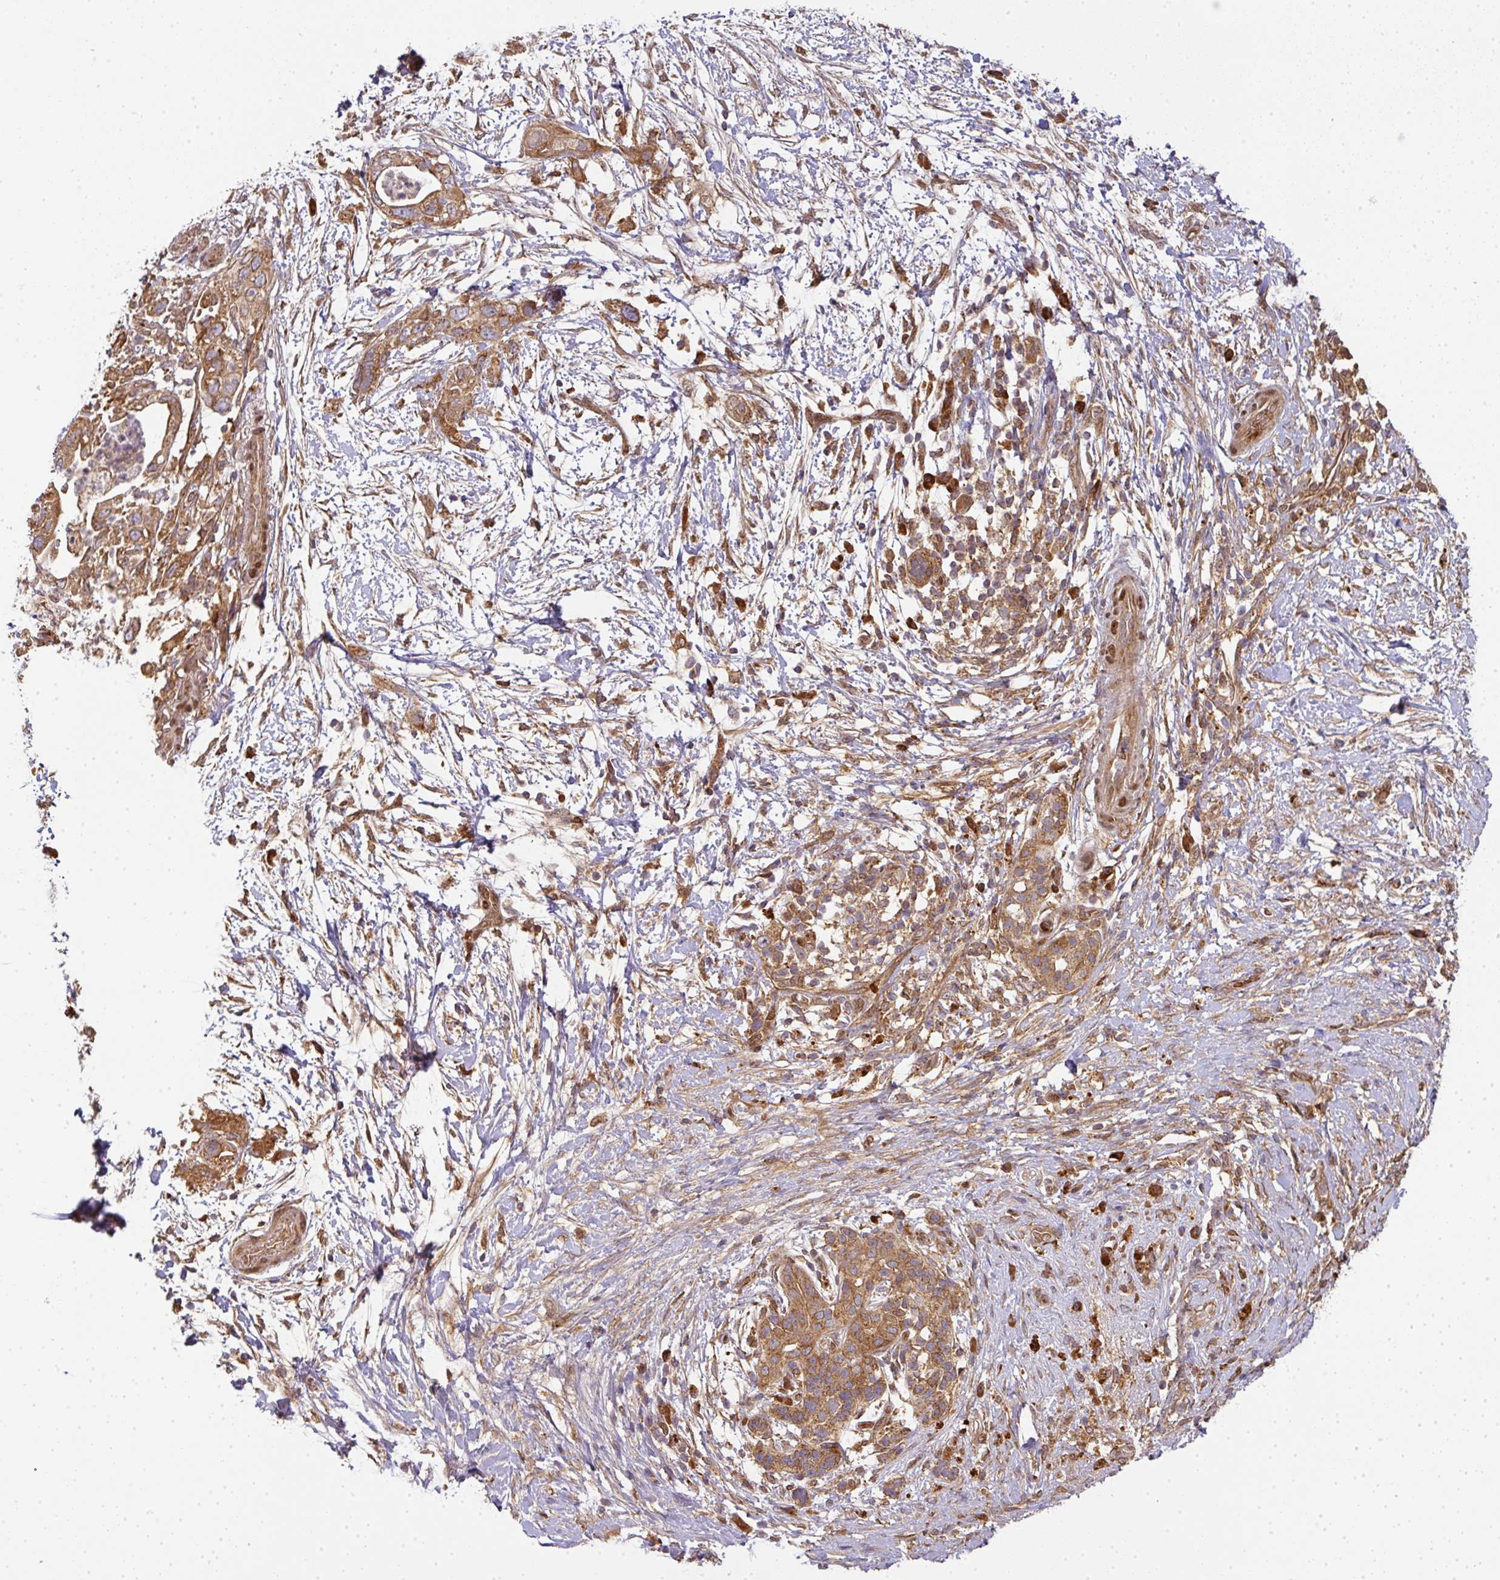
{"staining": {"intensity": "moderate", "quantity": ">75%", "location": "cytoplasmic/membranous"}, "tissue": "pancreatic cancer", "cell_type": "Tumor cells", "image_type": "cancer", "snomed": [{"axis": "morphology", "description": "Adenocarcinoma, NOS"}, {"axis": "topography", "description": "Pancreas"}], "caption": "Immunohistochemical staining of pancreatic adenocarcinoma reveals medium levels of moderate cytoplasmic/membranous positivity in approximately >75% of tumor cells.", "gene": "MALSU1", "patient": {"sex": "female", "age": 72}}